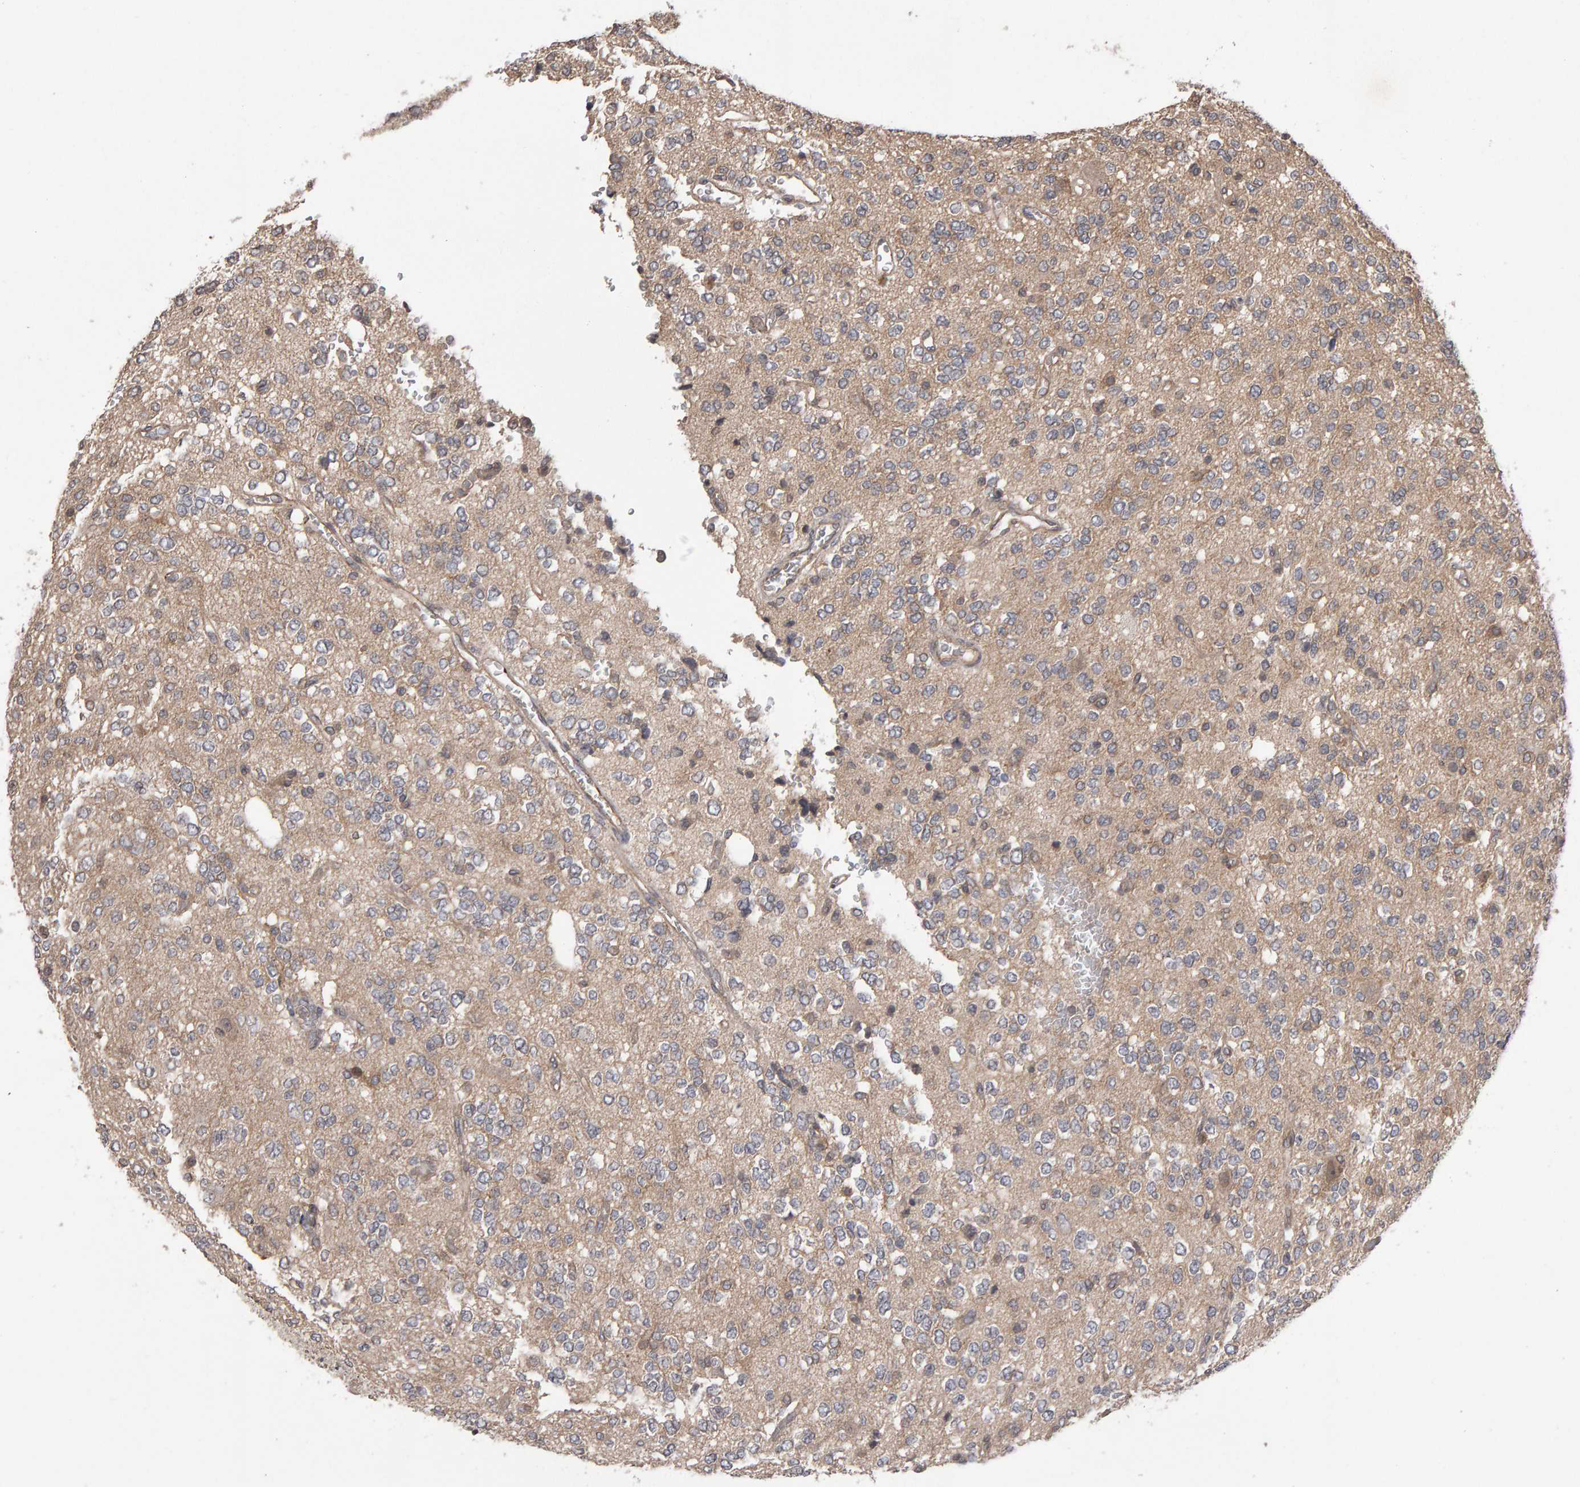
{"staining": {"intensity": "weak", "quantity": ">75%", "location": "cytoplasmic/membranous"}, "tissue": "glioma", "cell_type": "Tumor cells", "image_type": "cancer", "snomed": [{"axis": "morphology", "description": "Glioma, malignant, Low grade"}, {"axis": "topography", "description": "Brain"}], "caption": "A photomicrograph of malignant low-grade glioma stained for a protein demonstrates weak cytoplasmic/membranous brown staining in tumor cells.", "gene": "SCRIB", "patient": {"sex": "male", "age": 38}}